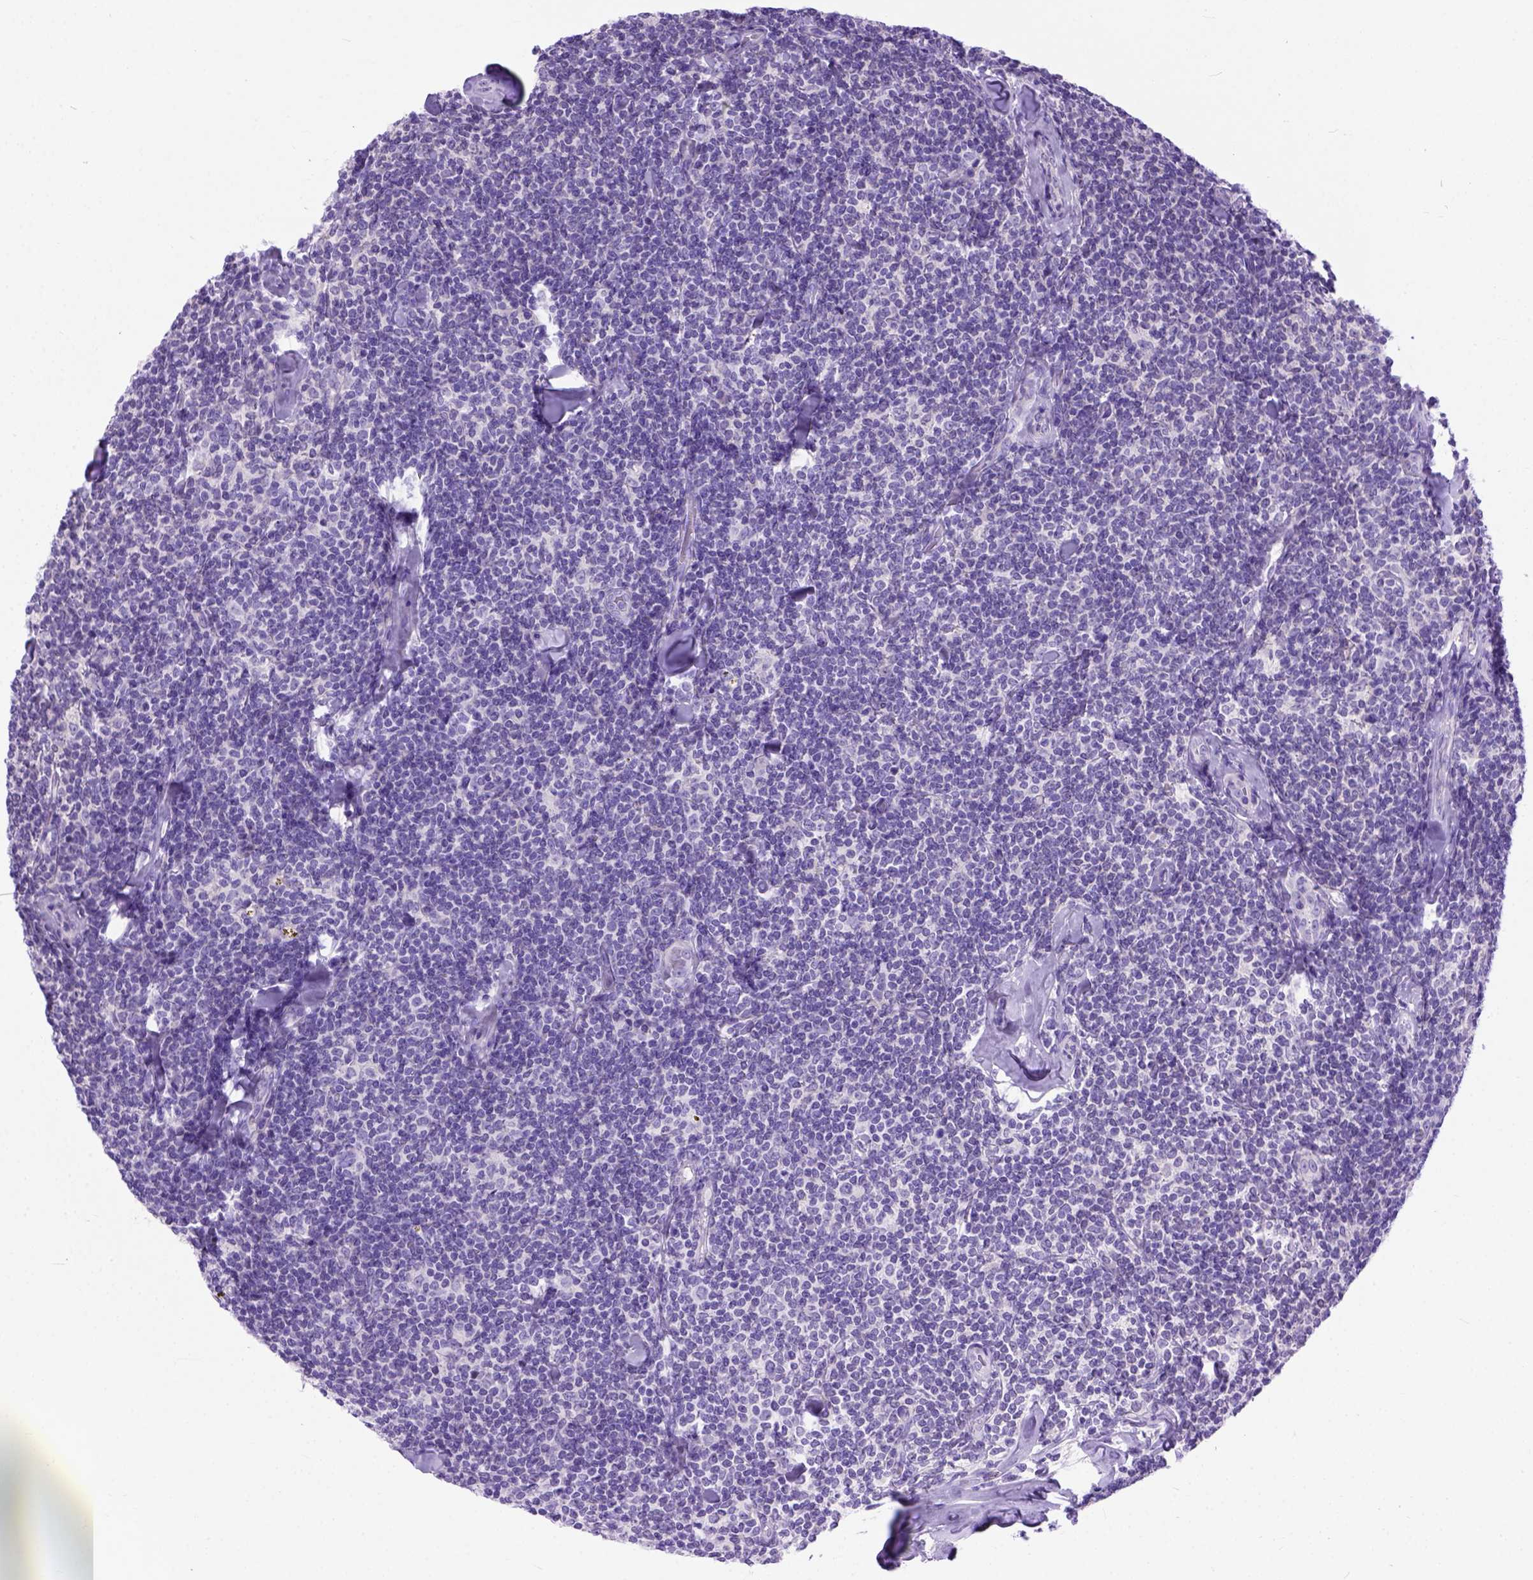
{"staining": {"intensity": "negative", "quantity": "none", "location": "none"}, "tissue": "lymphoma", "cell_type": "Tumor cells", "image_type": "cancer", "snomed": [{"axis": "morphology", "description": "Malignant lymphoma, non-Hodgkin's type, Low grade"}, {"axis": "topography", "description": "Lymph node"}], "caption": "IHC of low-grade malignant lymphoma, non-Hodgkin's type reveals no staining in tumor cells.", "gene": "ODAD3", "patient": {"sex": "female", "age": 56}}